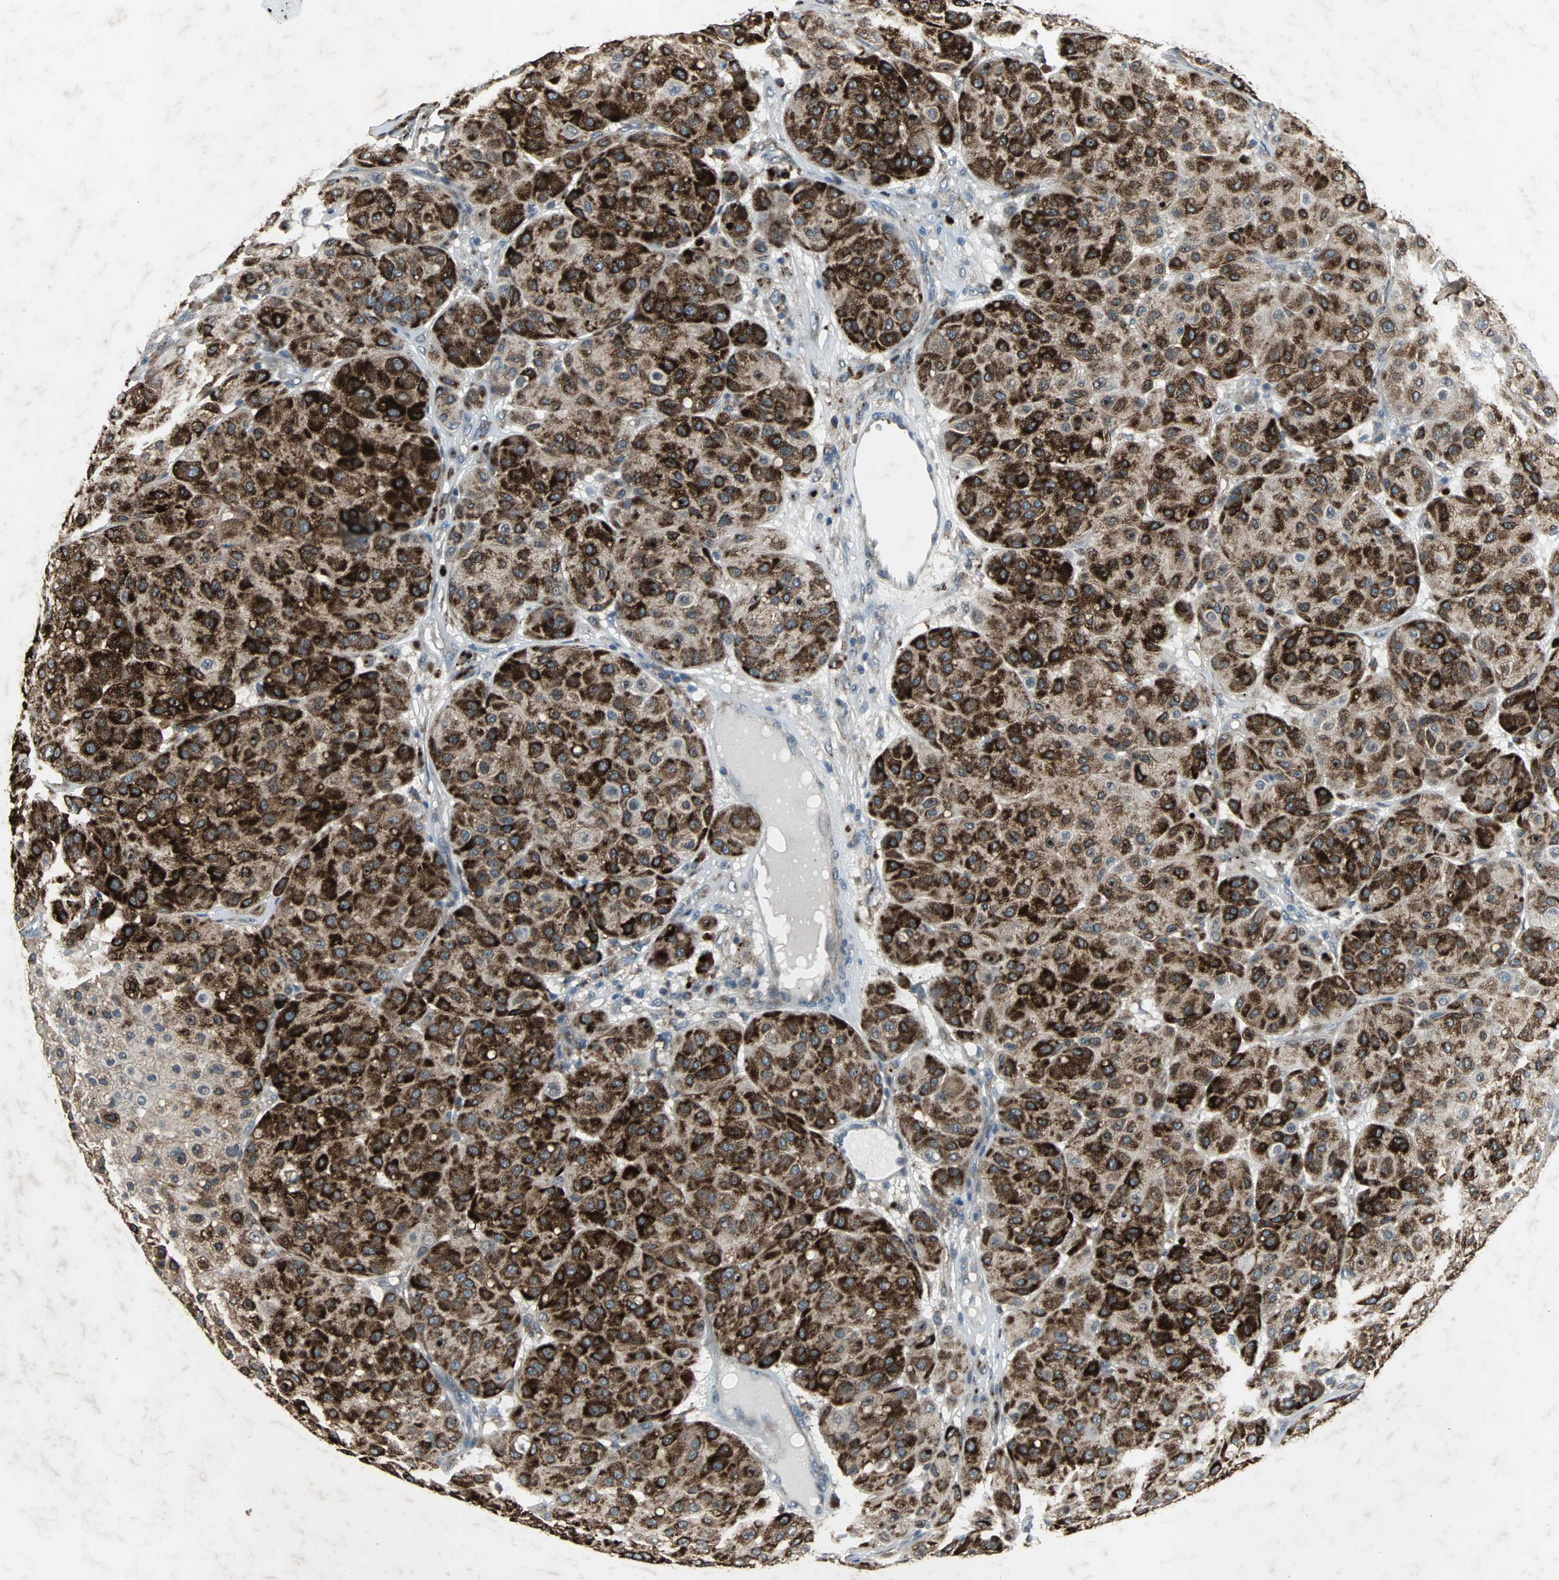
{"staining": {"intensity": "strong", "quantity": ">75%", "location": "cytoplasmic/membranous"}, "tissue": "melanoma", "cell_type": "Tumor cells", "image_type": "cancer", "snomed": [{"axis": "morphology", "description": "Normal tissue, NOS"}, {"axis": "morphology", "description": "Malignant melanoma, Metastatic site"}, {"axis": "topography", "description": "Skin"}], "caption": "About >75% of tumor cells in malignant melanoma (metastatic site) display strong cytoplasmic/membranous protein expression as visualized by brown immunohistochemical staining.", "gene": "SOS1", "patient": {"sex": "male", "age": 41}}